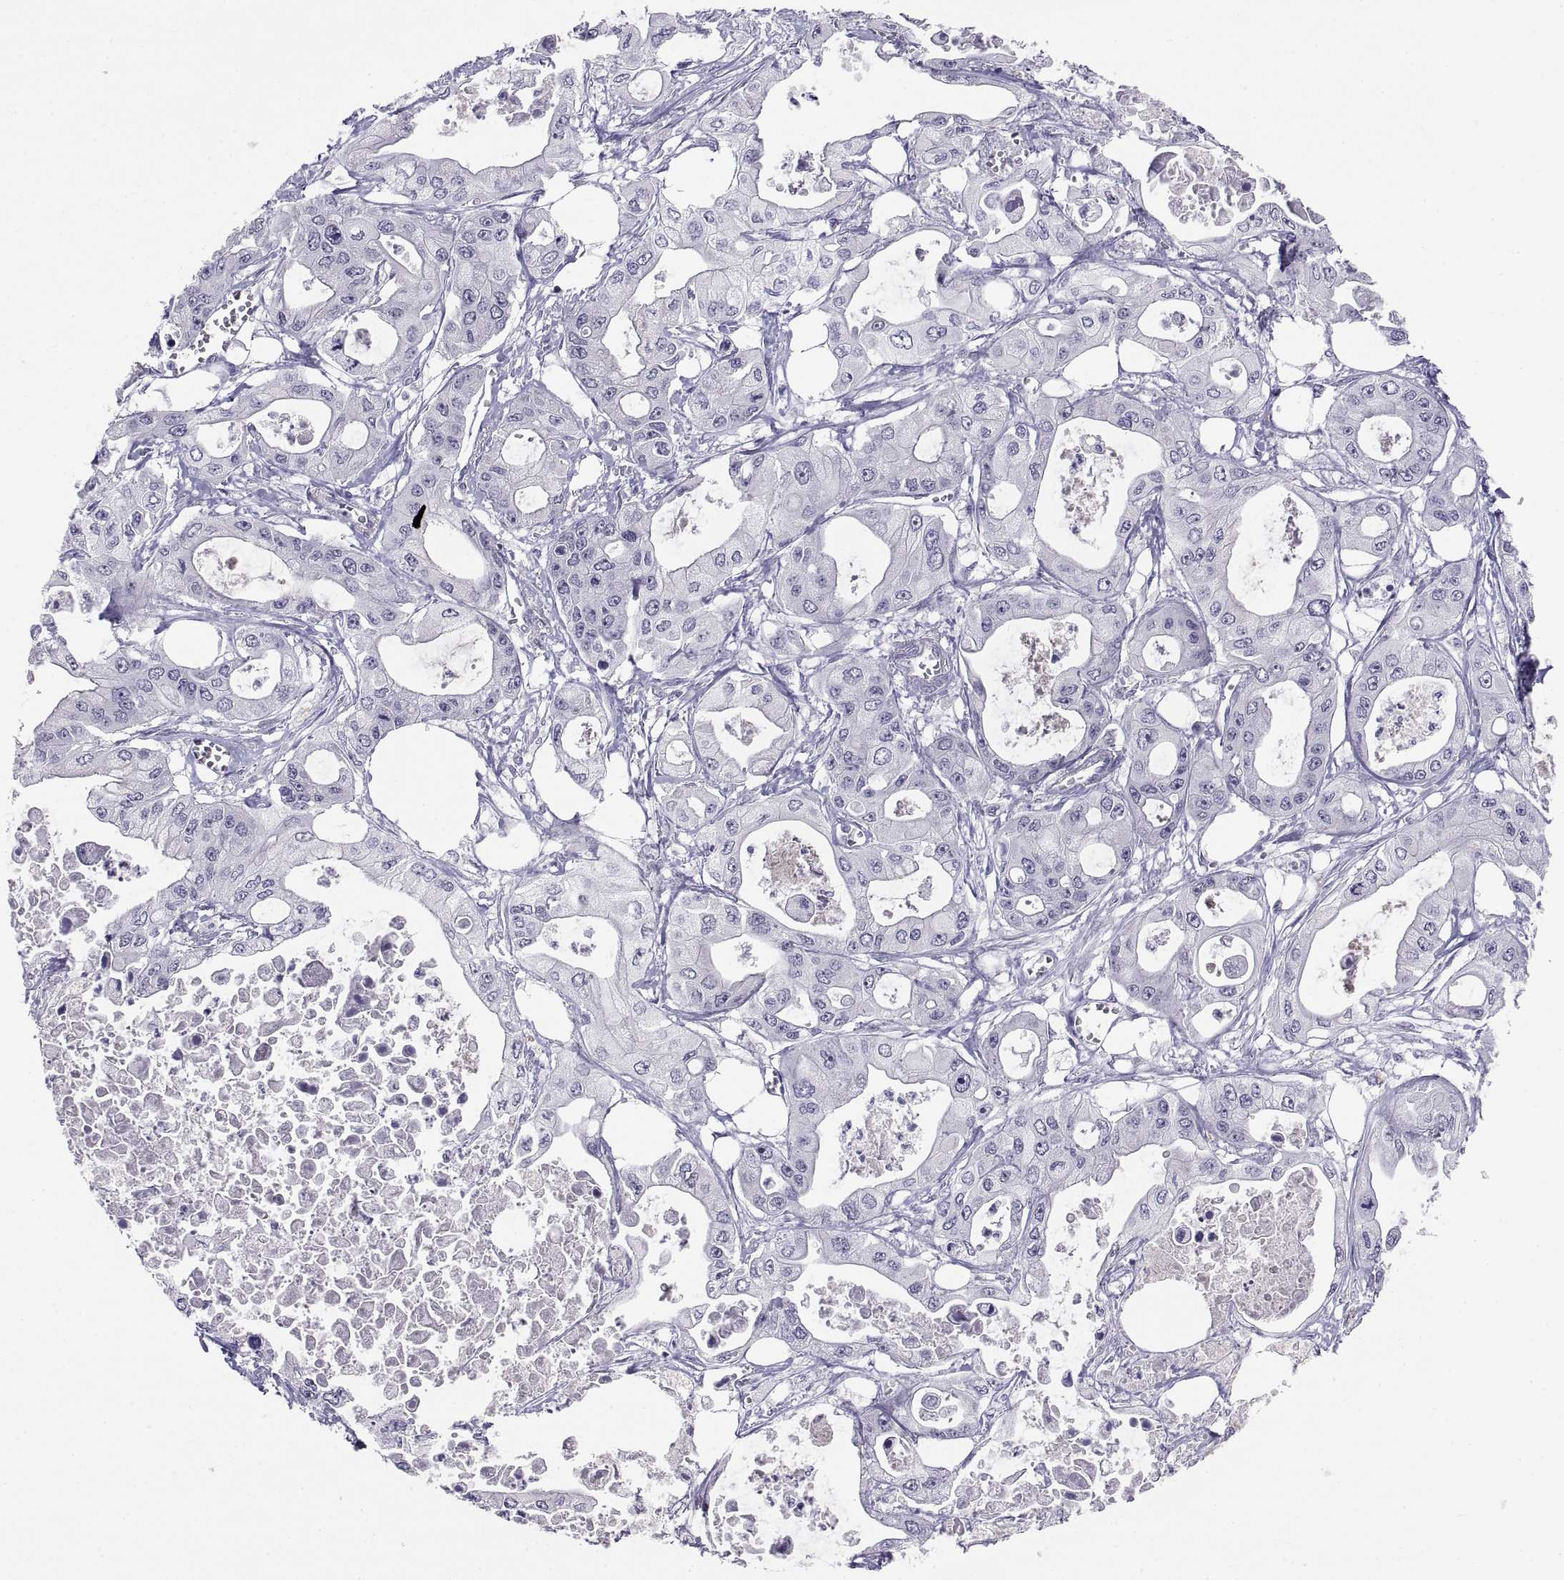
{"staining": {"intensity": "negative", "quantity": "none", "location": "none"}, "tissue": "pancreatic cancer", "cell_type": "Tumor cells", "image_type": "cancer", "snomed": [{"axis": "morphology", "description": "Adenocarcinoma, NOS"}, {"axis": "topography", "description": "Pancreas"}], "caption": "An immunohistochemistry photomicrograph of adenocarcinoma (pancreatic) is shown. There is no staining in tumor cells of adenocarcinoma (pancreatic). Nuclei are stained in blue.", "gene": "TEX13A", "patient": {"sex": "male", "age": 70}}